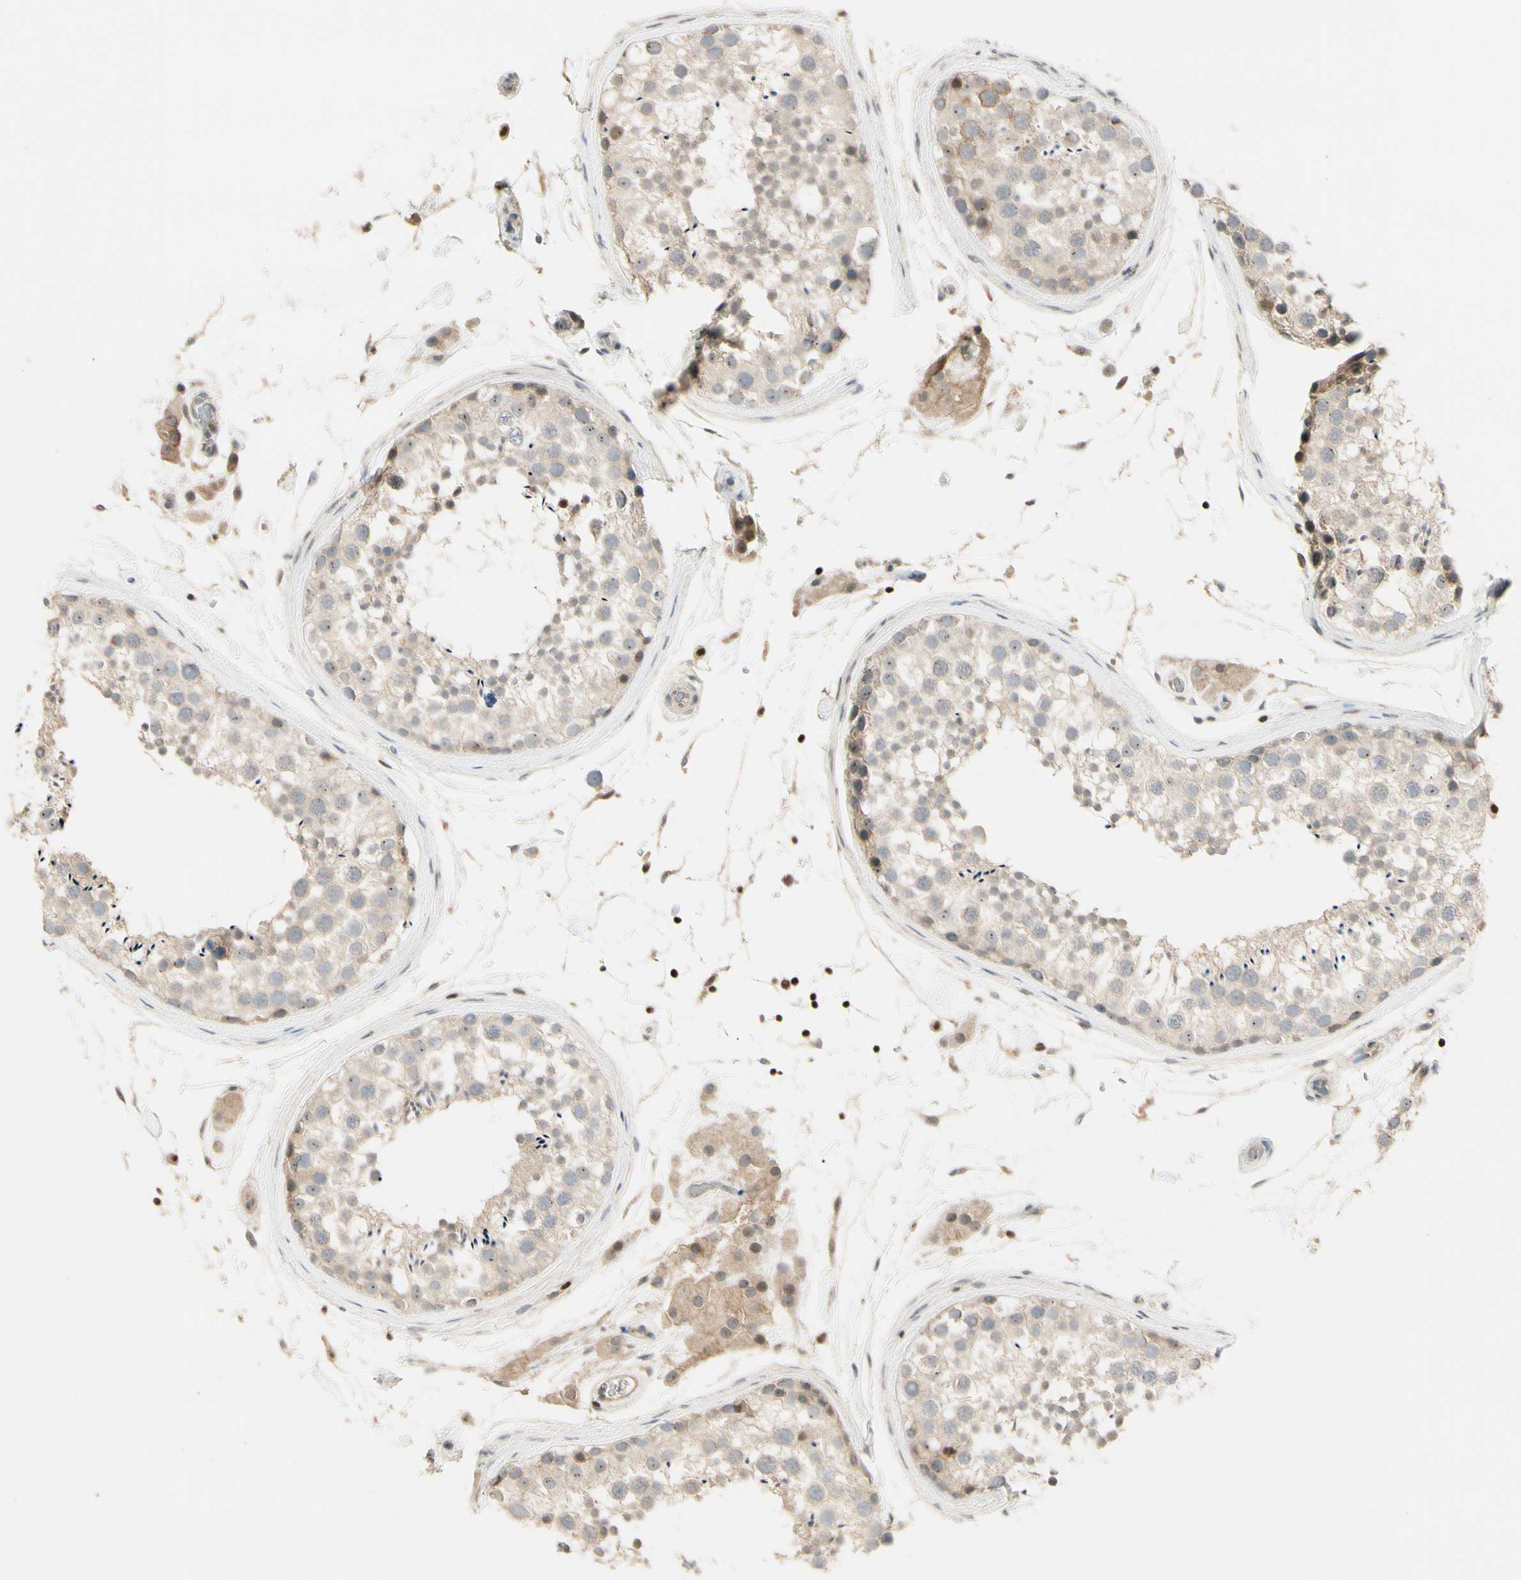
{"staining": {"intensity": "weak", "quantity": ">75%", "location": "cytoplasmic/membranous"}, "tissue": "testis", "cell_type": "Cells in seminiferous ducts", "image_type": "normal", "snomed": [{"axis": "morphology", "description": "Normal tissue, NOS"}, {"axis": "topography", "description": "Testis"}], "caption": "Protein expression analysis of normal human testis reveals weak cytoplasmic/membranous staining in approximately >75% of cells in seminiferous ducts.", "gene": "NFYA", "patient": {"sex": "male", "age": 46}}